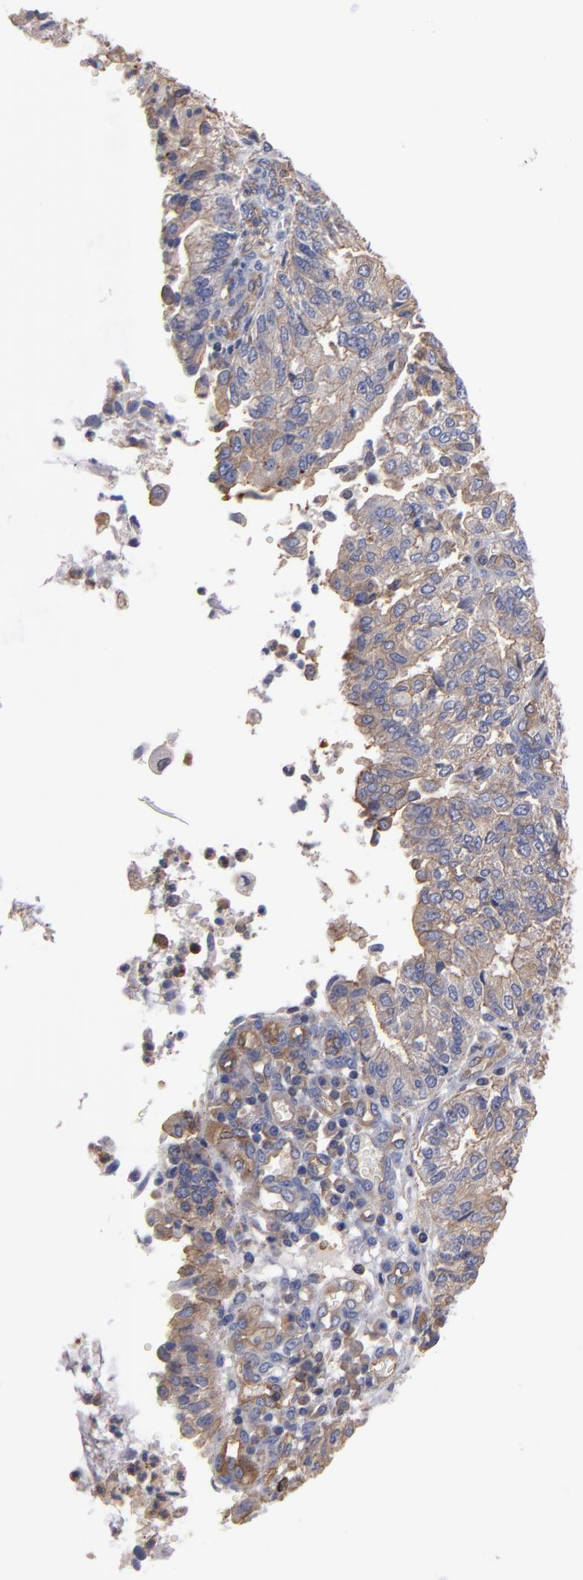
{"staining": {"intensity": "weak", "quantity": "25%-75%", "location": "cytoplasmic/membranous"}, "tissue": "endometrial cancer", "cell_type": "Tumor cells", "image_type": "cancer", "snomed": [{"axis": "morphology", "description": "Adenocarcinoma, NOS"}, {"axis": "topography", "description": "Endometrium"}], "caption": "Immunohistochemical staining of human adenocarcinoma (endometrial) shows low levels of weak cytoplasmic/membranous protein staining in about 25%-75% of tumor cells.", "gene": "ESYT2", "patient": {"sex": "female", "age": 59}}